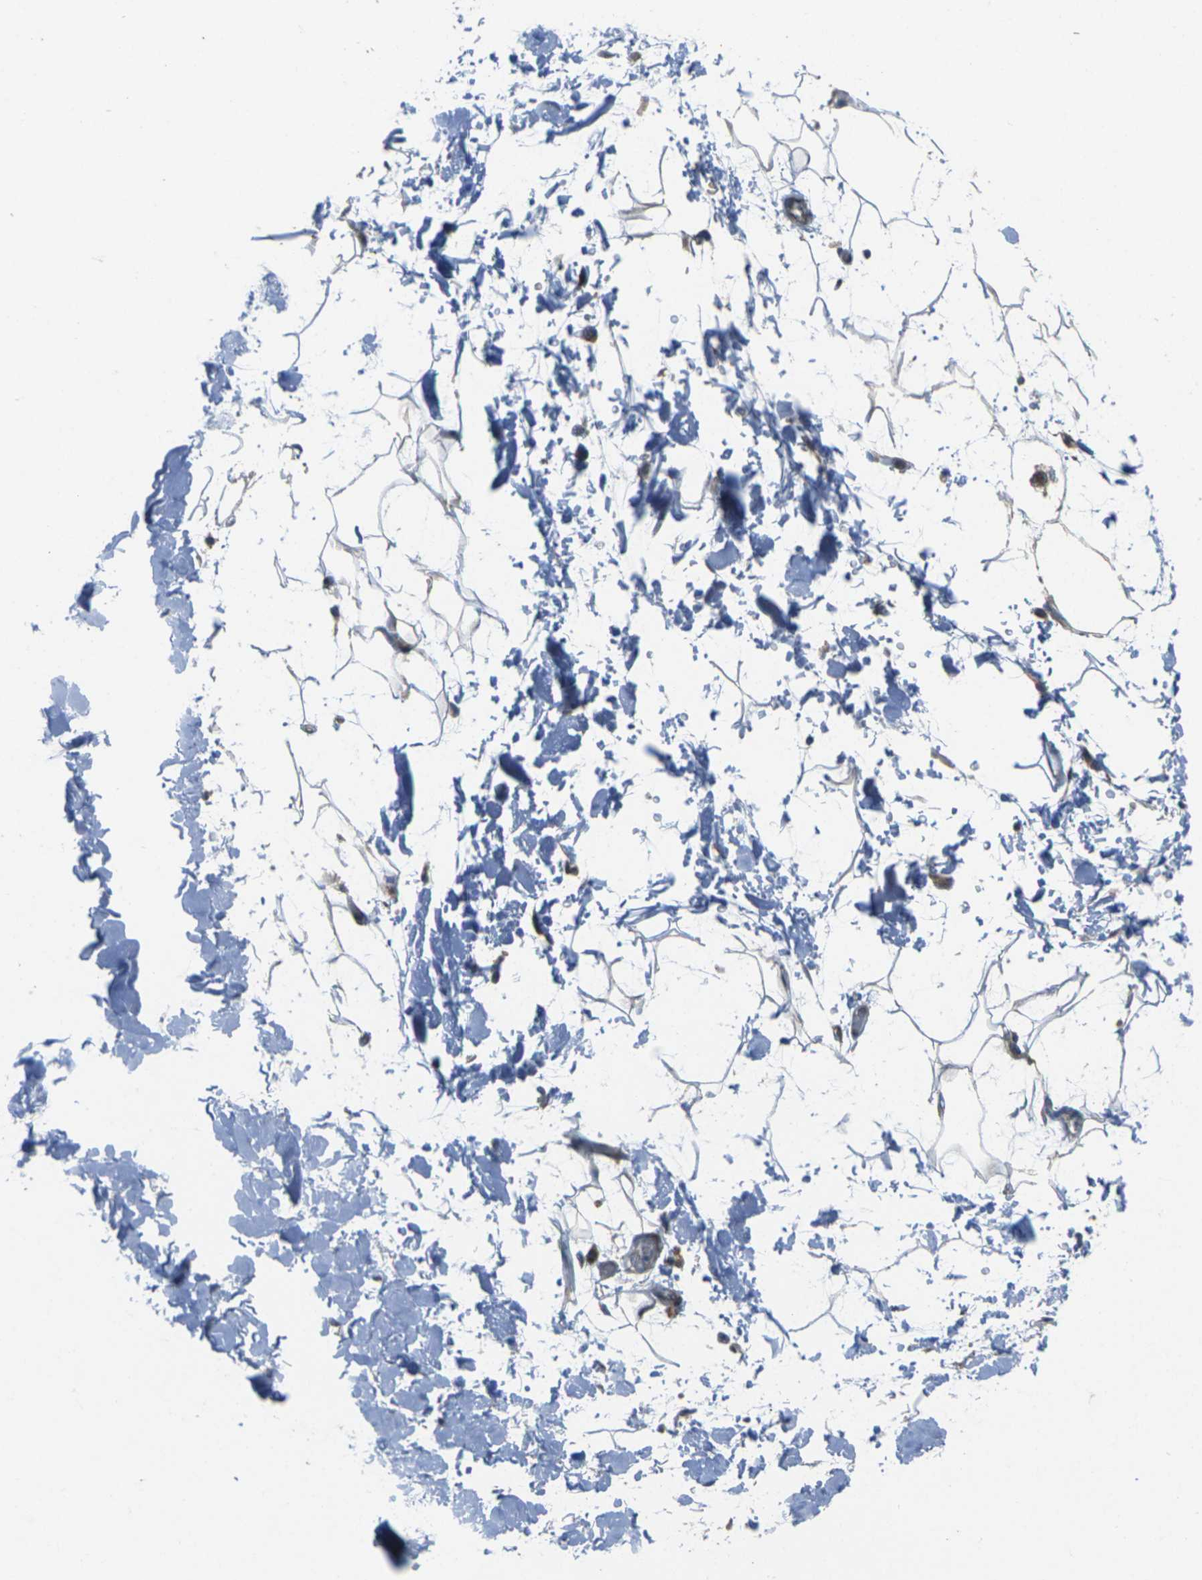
{"staining": {"intensity": "negative", "quantity": "none", "location": "none"}, "tissue": "adipose tissue", "cell_type": "Adipocytes", "image_type": "normal", "snomed": [{"axis": "morphology", "description": "Normal tissue, NOS"}, {"axis": "topography", "description": "Soft tissue"}], "caption": "Protein analysis of normal adipose tissue exhibits no significant staining in adipocytes.", "gene": "EDNRA", "patient": {"sex": "male", "age": 72}}